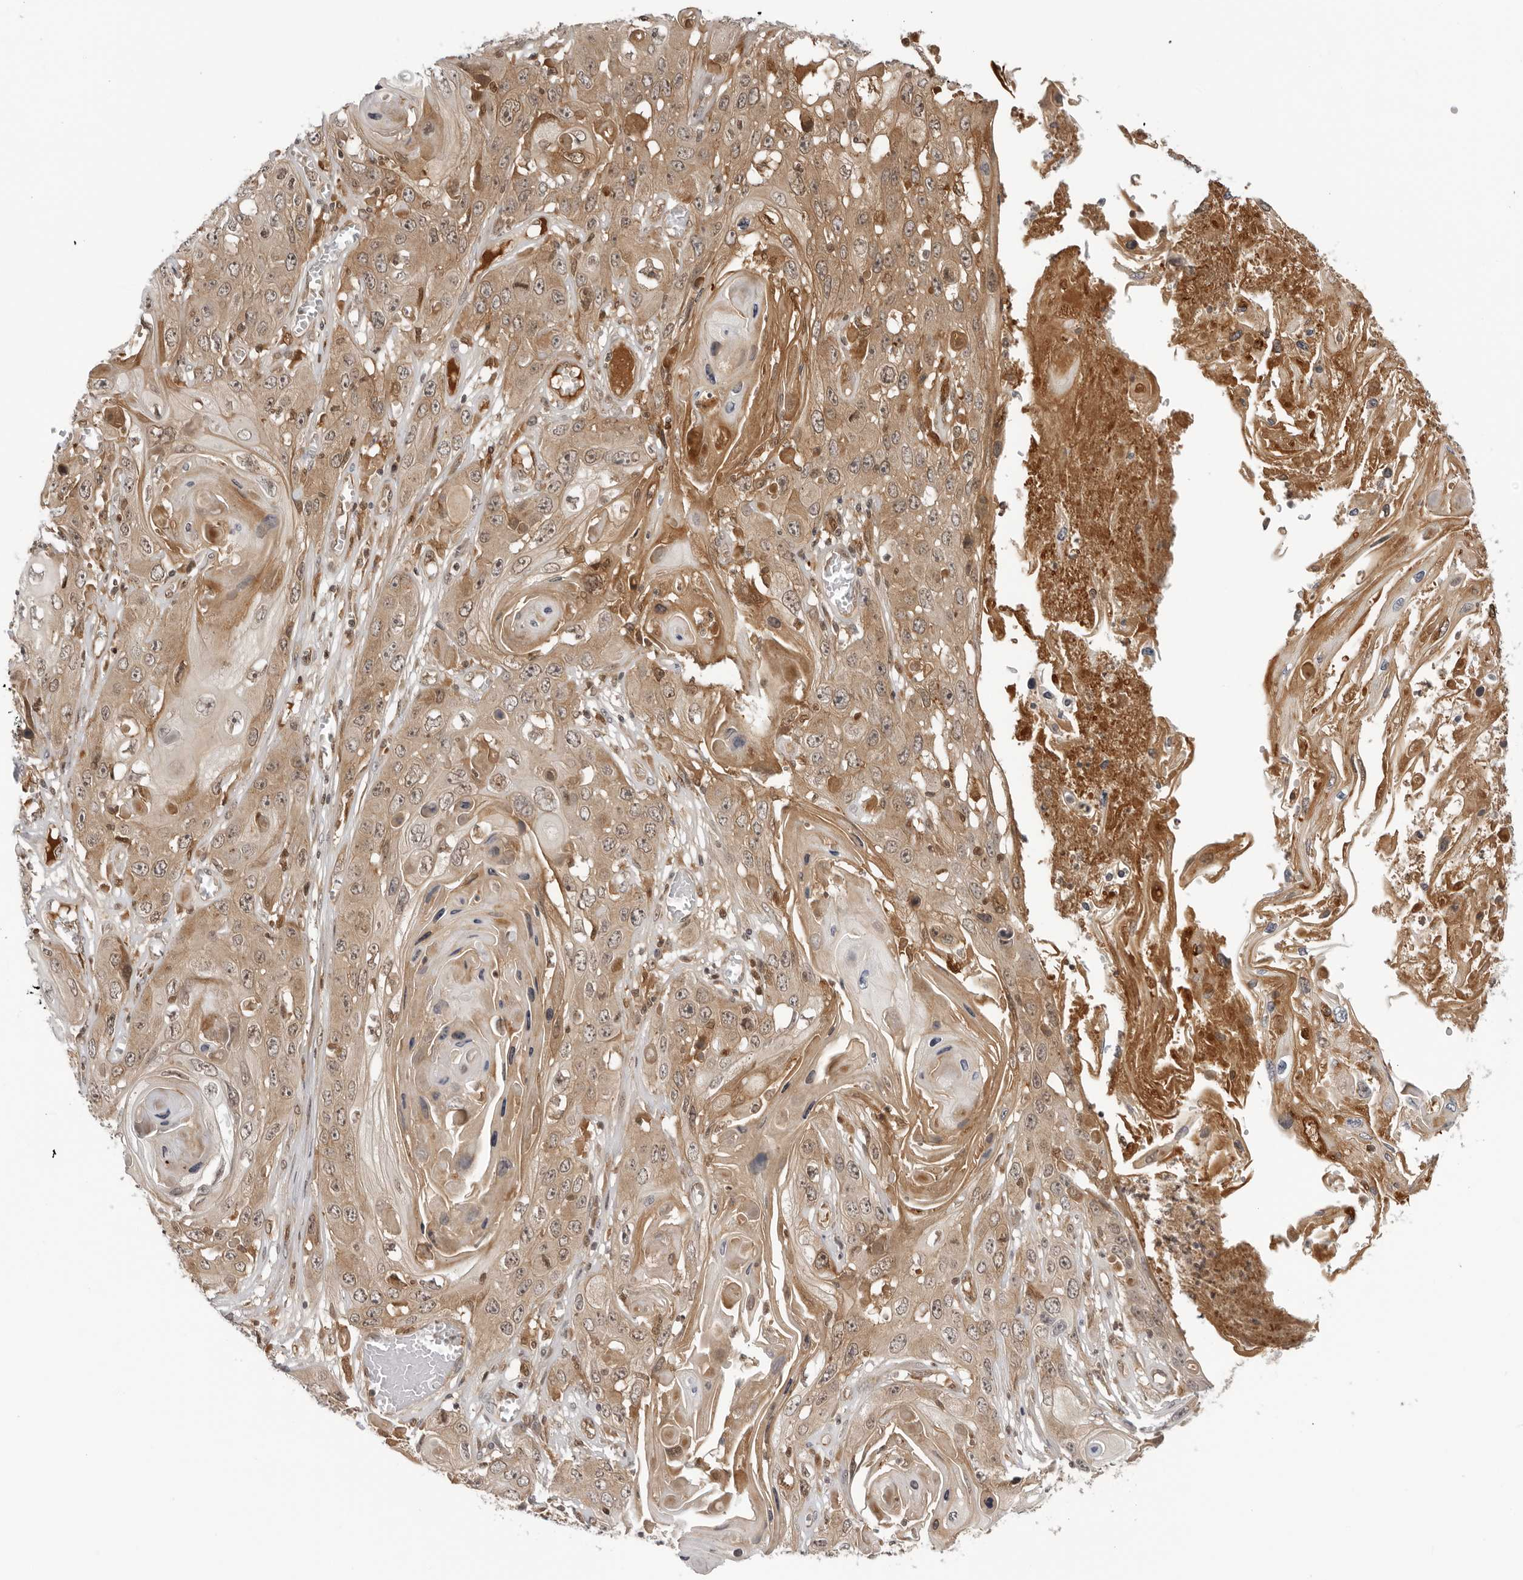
{"staining": {"intensity": "moderate", "quantity": ">75%", "location": "cytoplasmic/membranous"}, "tissue": "skin cancer", "cell_type": "Tumor cells", "image_type": "cancer", "snomed": [{"axis": "morphology", "description": "Squamous cell carcinoma, NOS"}, {"axis": "topography", "description": "Skin"}], "caption": "An image of skin cancer stained for a protein demonstrates moderate cytoplasmic/membranous brown staining in tumor cells.", "gene": "SUGCT", "patient": {"sex": "male", "age": 55}}